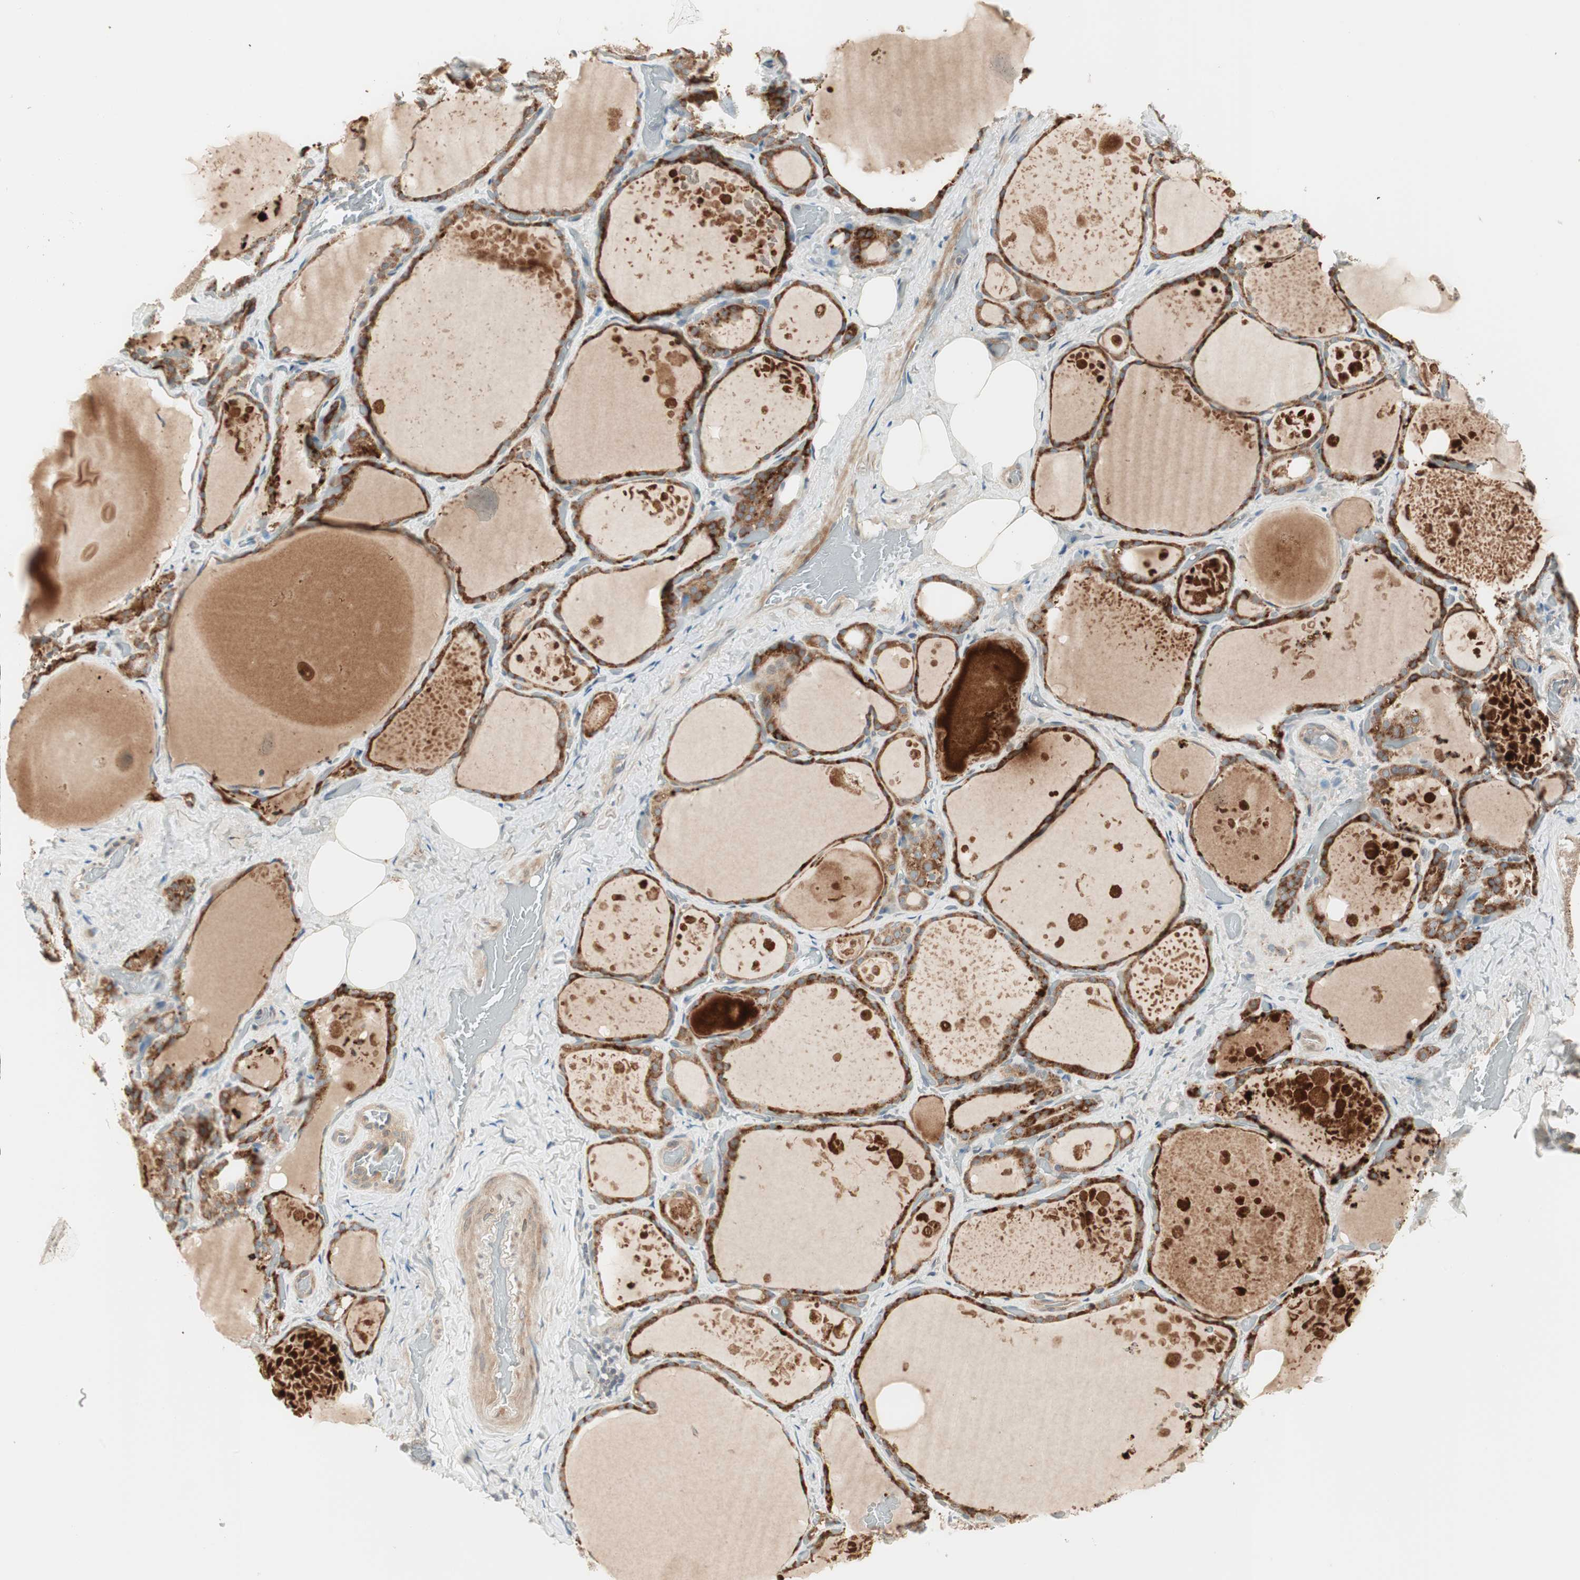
{"staining": {"intensity": "strong", "quantity": ">75%", "location": "cytoplasmic/membranous"}, "tissue": "thyroid gland", "cell_type": "Glandular cells", "image_type": "normal", "snomed": [{"axis": "morphology", "description": "Normal tissue, NOS"}, {"axis": "topography", "description": "Thyroid gland"}], "caption": "The photomicrograph displays staining of benign thyroid gland, revealing strong cytoplasmic/membranous protein staining (brown color) within glandular cells. The staining was performed using DAB to visualize the protein expression in brown, while the nuclei were stained in blue with hematoxylin (Magnification: 20x).", "gene": "SFRP1", "patient": {"sex": "male", "age": 61}}